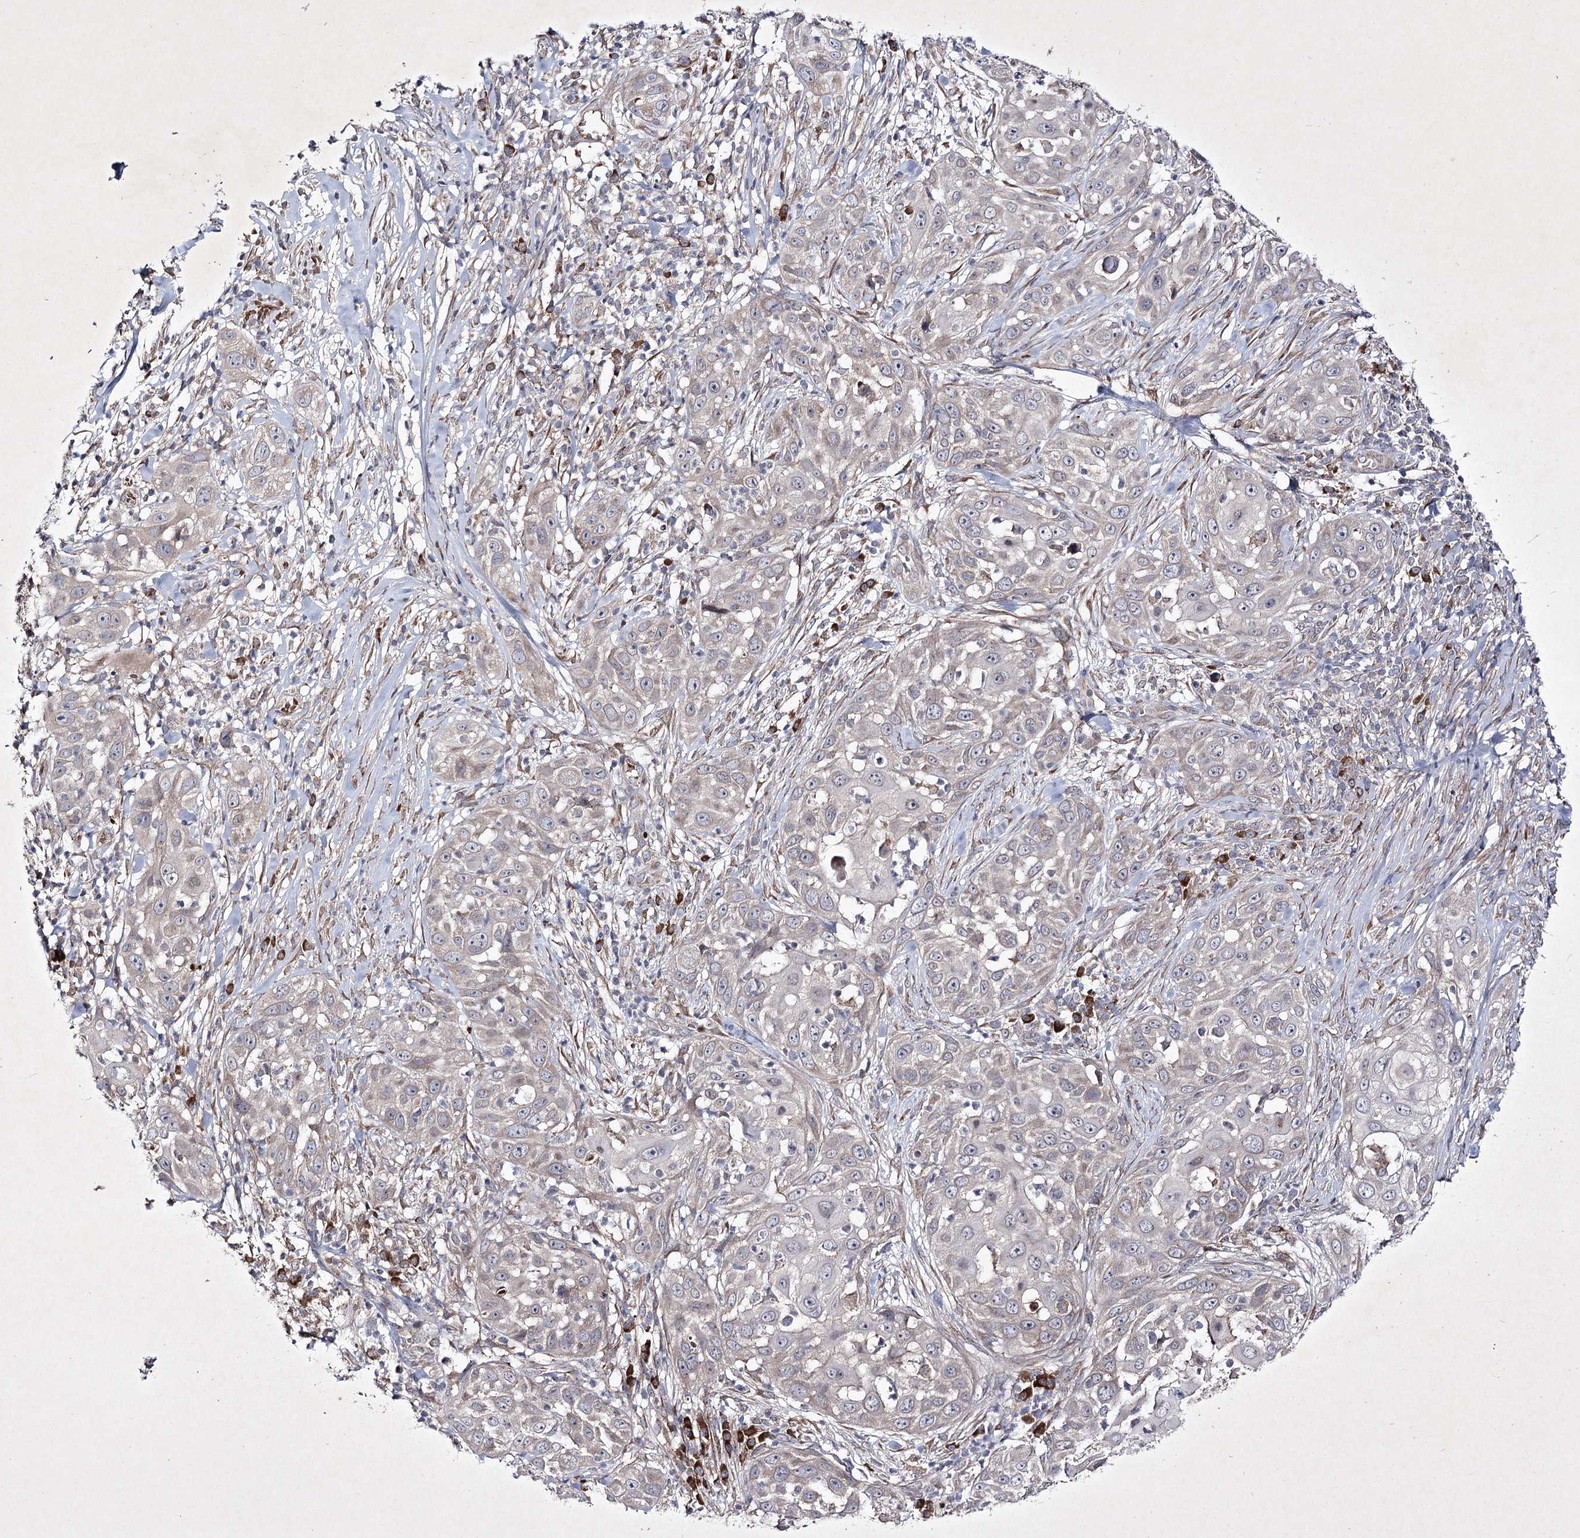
{"staining": {"intensity": "negative", "quantity": "none", "location": "none"}, "tissue": "skin cancer", "cell_type": "Tumor cells", "image_type": "cancer", "snomed": [{"axis": "morphology", "description": "Squamous cell carcinoma, NOS"}, {"axis": "topography", "description": "Skin"}], "caption": "A histopathology image of human skin cancer (squamous cell carcinoma) is negative for staining in tumor cells. (IHC, brightfield microscopy, high magnification).", "gene": "ALG9", "patient": {"sex": "female", "age": 44}}